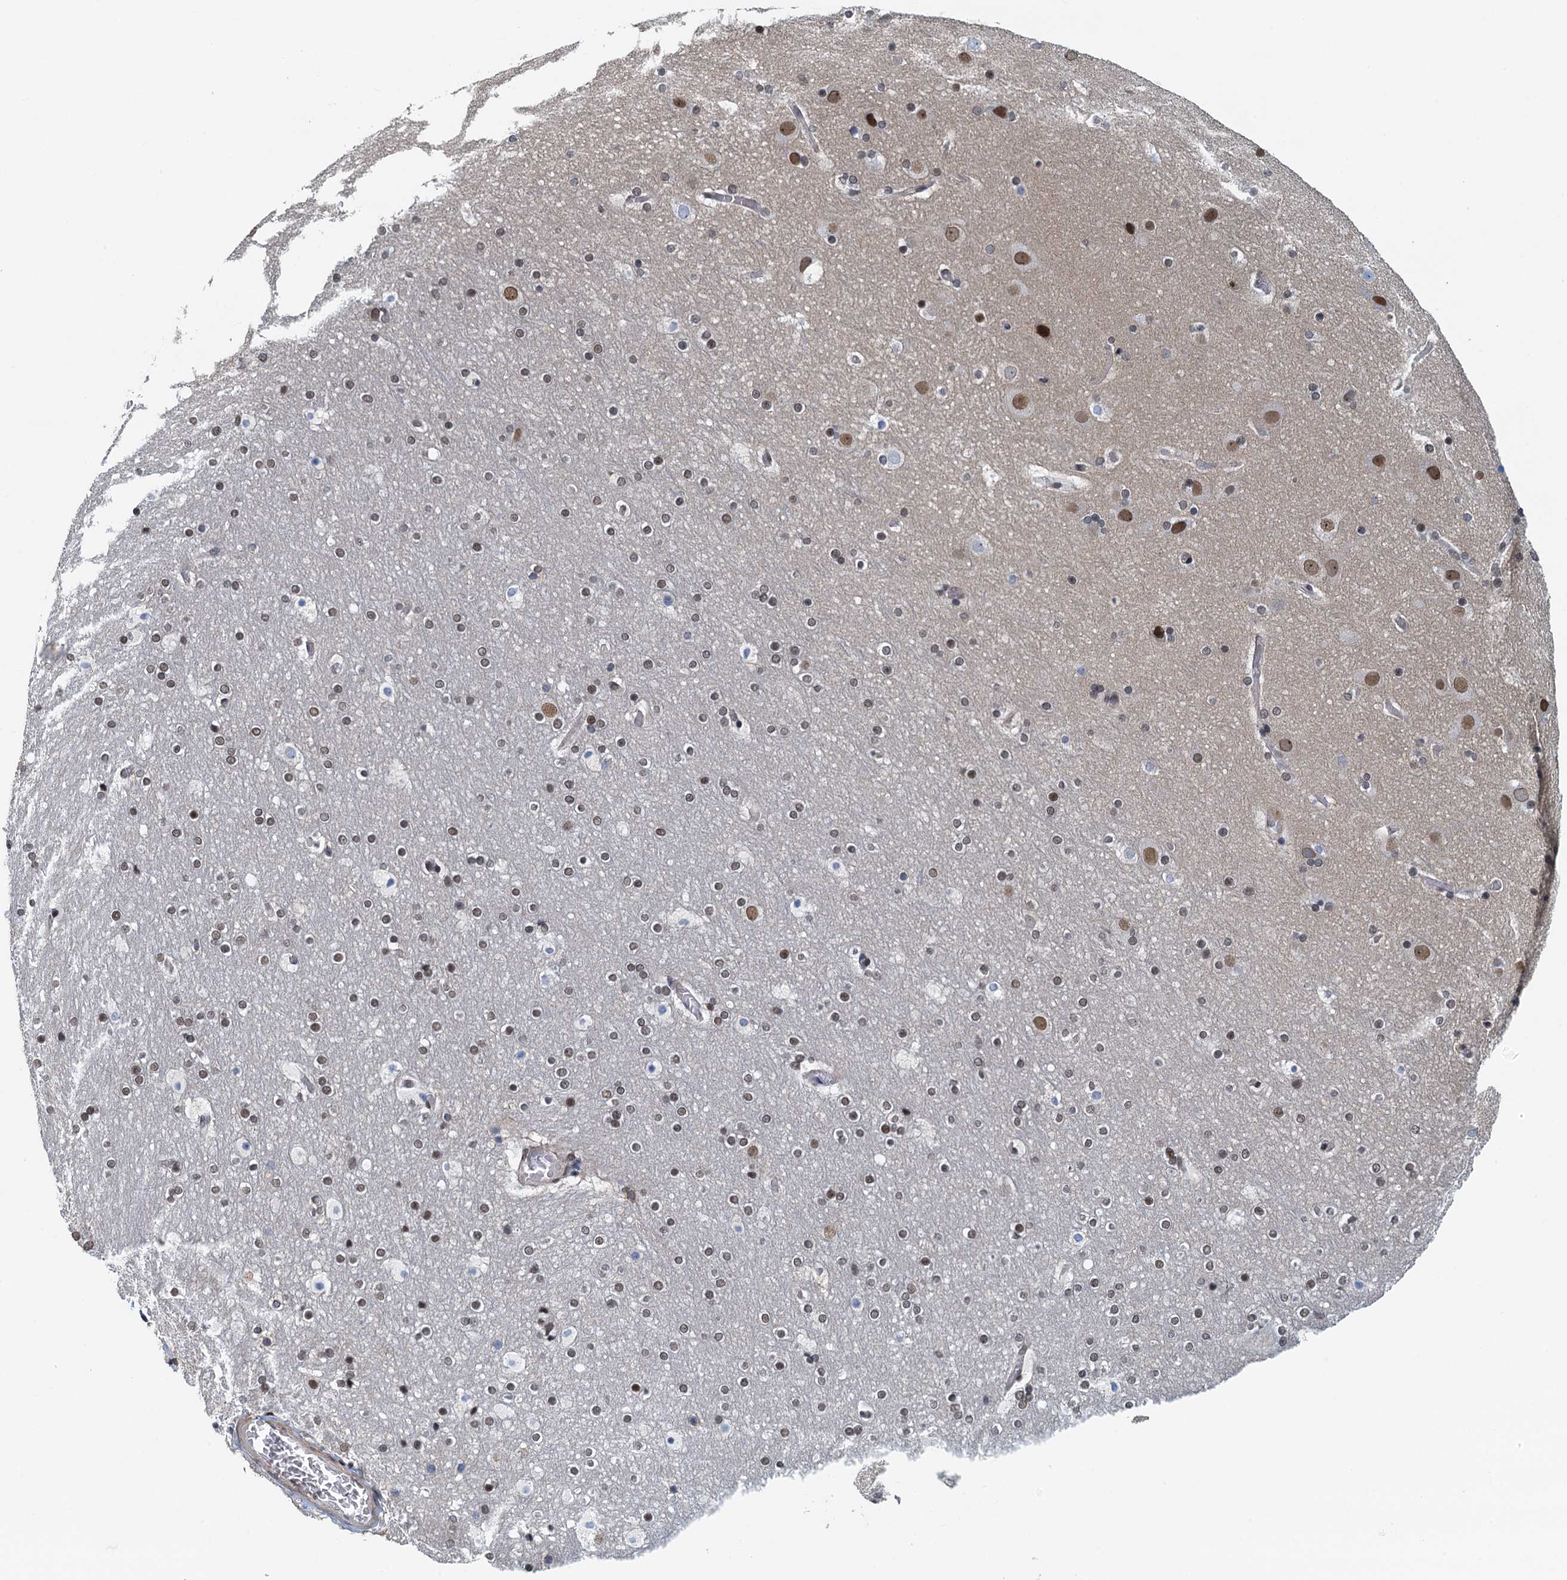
{"staining": {"intensity": "moderate", "quantity": ">75%", "location": "nuclear"}, "tissue": "cerebral cortex", "cell_type": "Endothelial cells", "image_type": "normal", "snomed": [{"axis": "morphology", "description": "Normal tissue, NOS"}, {"axis": "topography", "description": "Cerebral cortex"}], "caption": "Cerebral cortex stained with immunohistochemistry (IHC) shows moderate nuclear expression in approximately >75% of endothelial cells. (DAB = brown stain, brightfield microscopy at high magnification).", "gene": "CCDC34", "patient": {"sex": "male", "age": 57}}